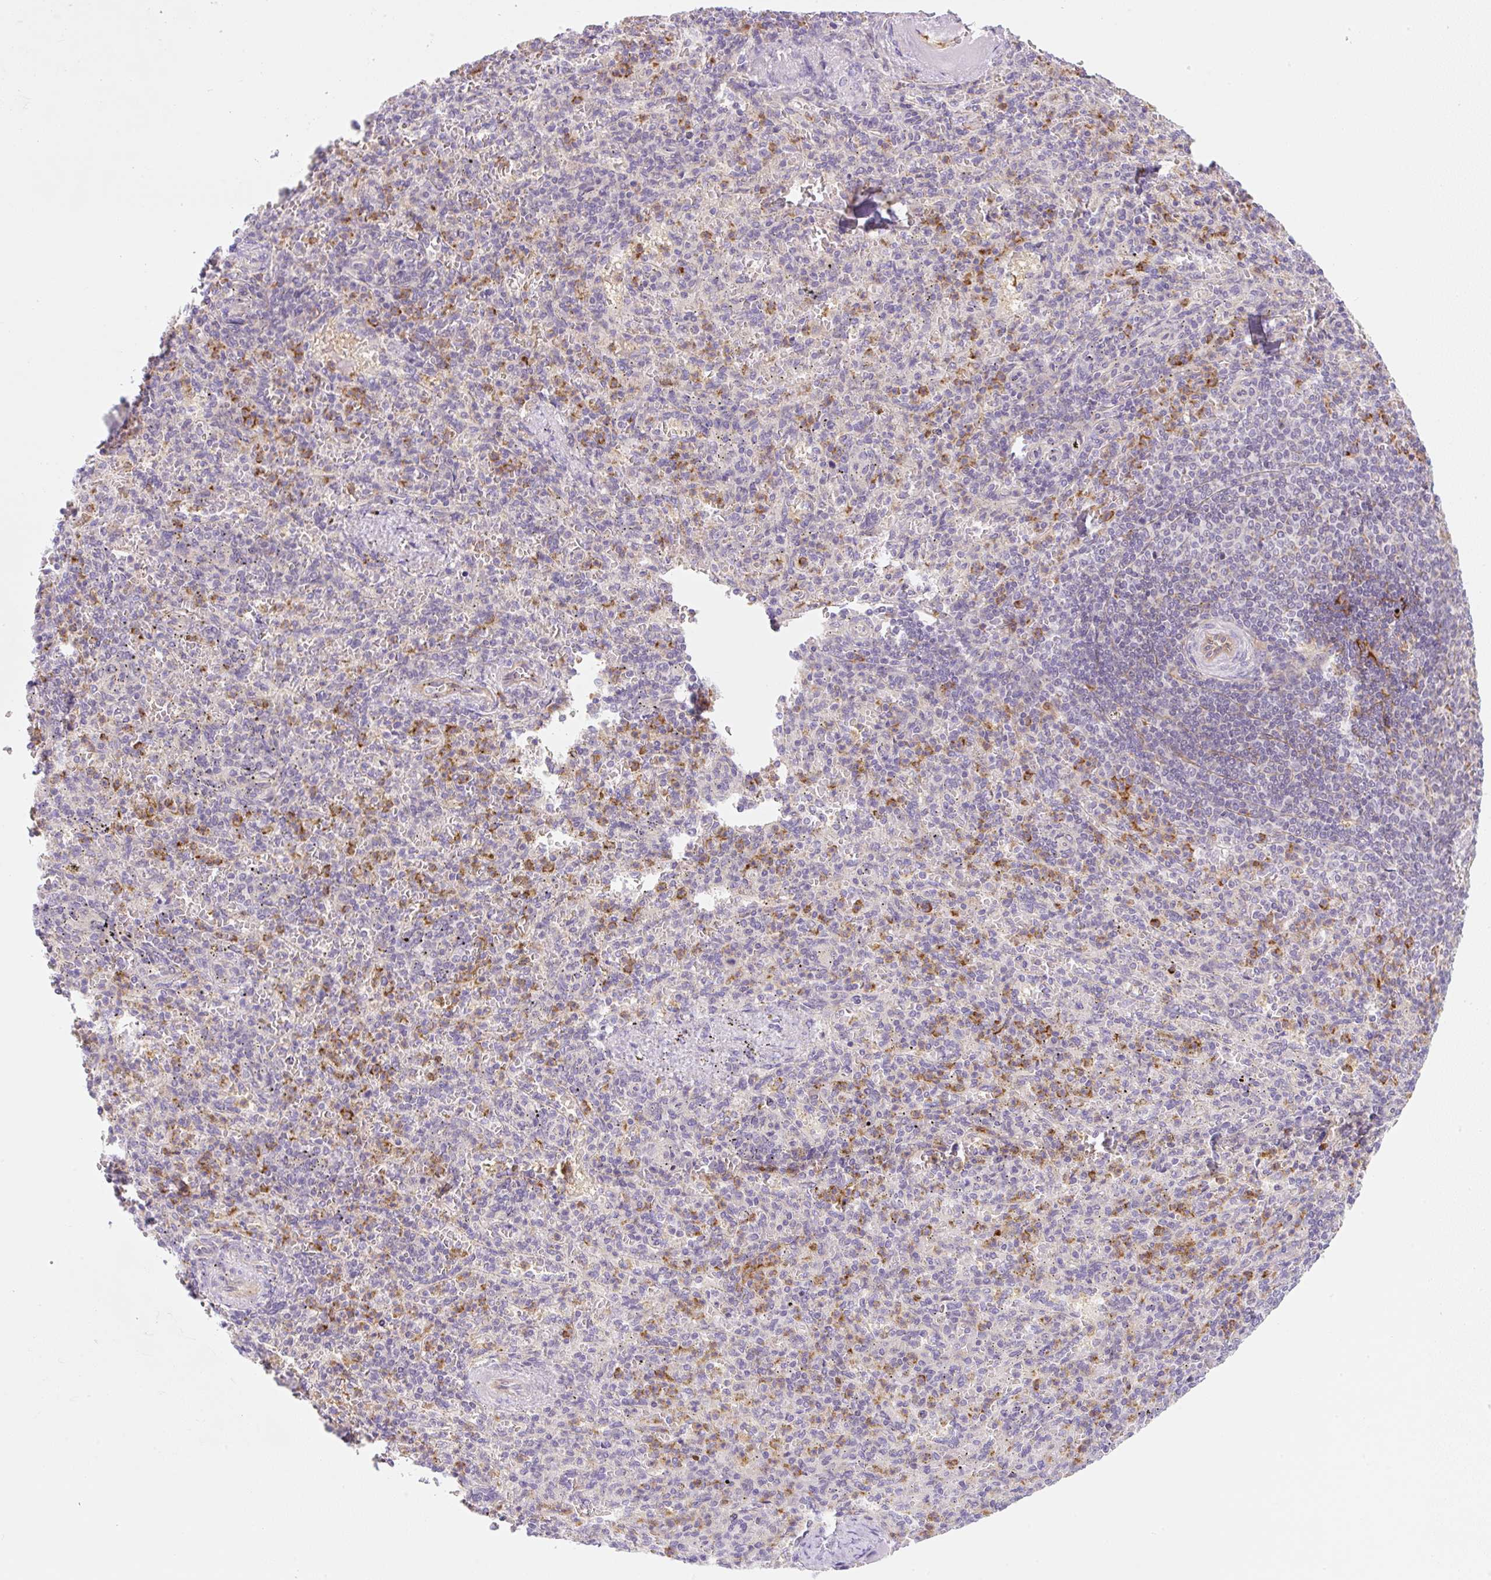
{"staining": {"intensity": "negative", "quantity": "none", "location": "none"}, "tissue": "spleen", "cell_type": "Cells in red pulp", "image_type": "normal", "snomed": [{"axis": "morphology", "description": "Normal tissue, NOS"}, {"axis": "topography", "description": "Spleen"}], "caption": "This is a micrograph of immunohistochemistry staining of unremarkable spleen, which shows no expression in cells in red pulp.", "gene": "OMA1", "patient": {"sex": "female", "age": 74}}